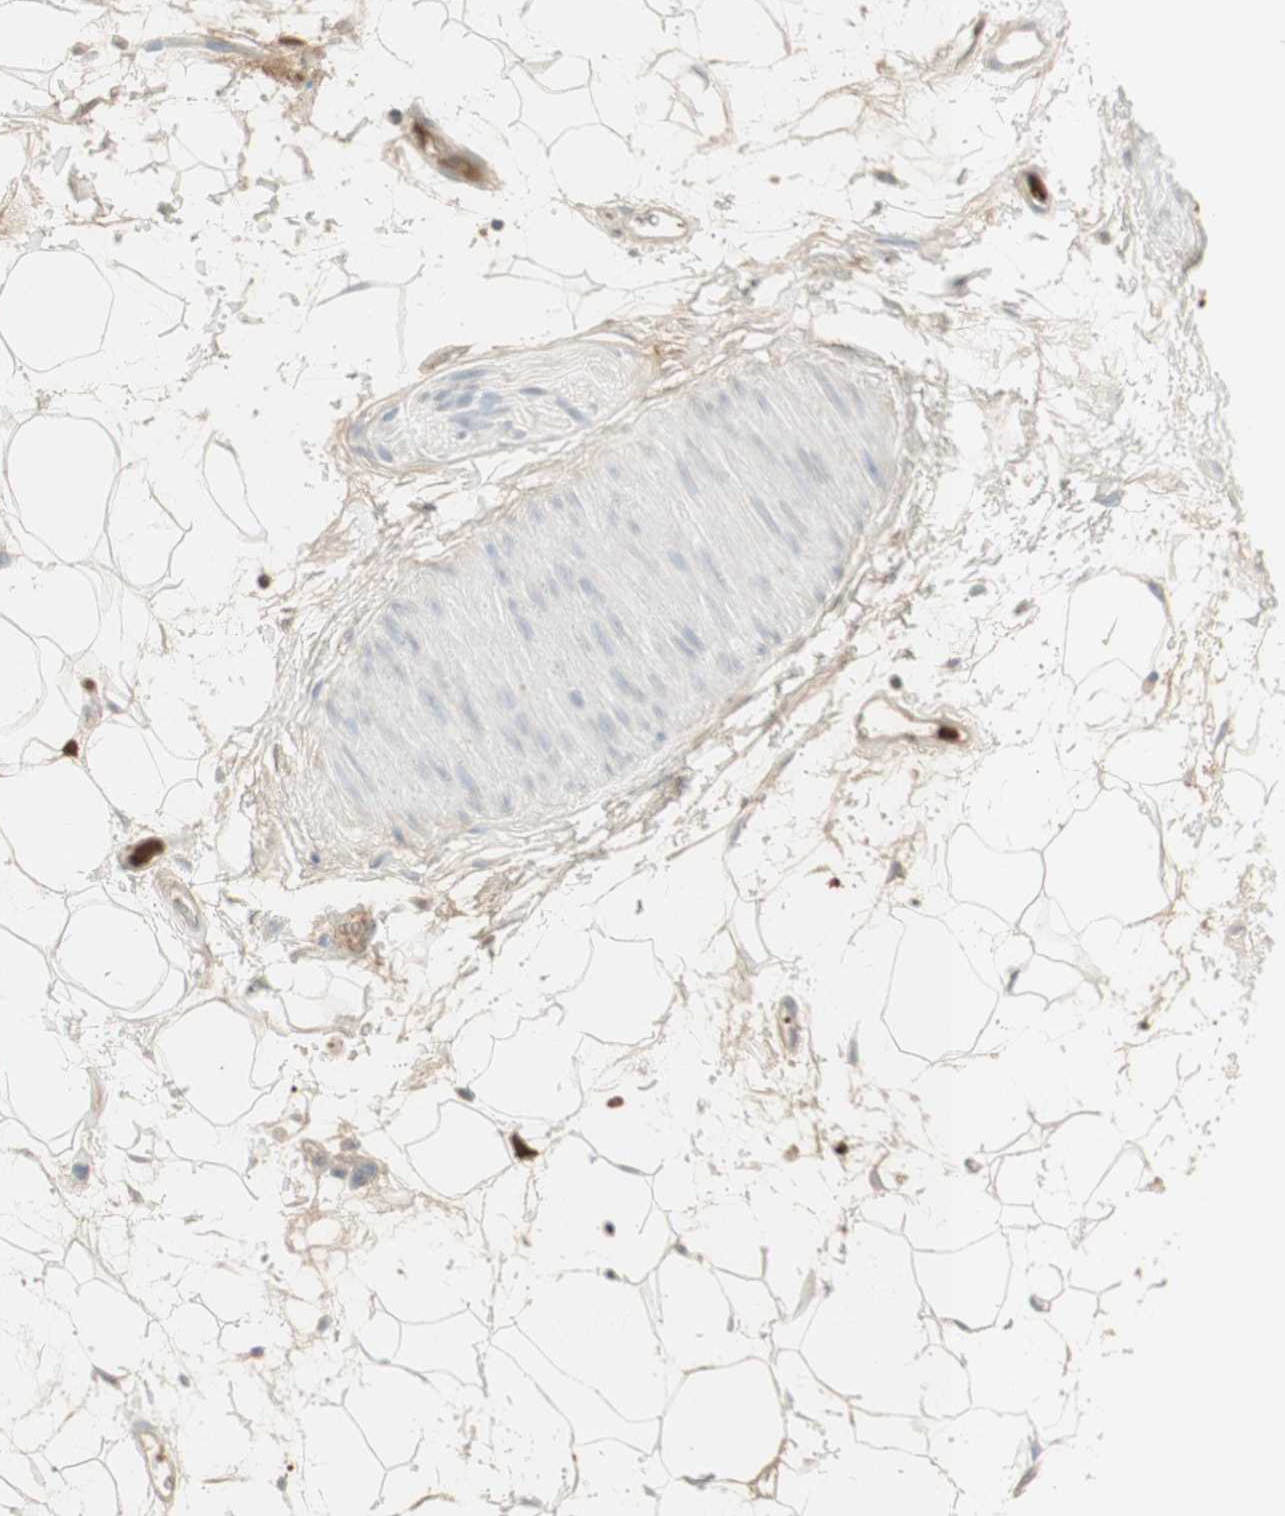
{"staining": {"intensity": "negative", "quantity": "none", "location": "none"}, "tissue": "adipose tissue", "cell_type": "Adipocytes", "image_type": "normal", "snomed": [{"axis": "morphology", "description": "Normal tissue, NOS"}, {"axis": "topography", "description": "Soft tissue"}], "caption": "This is a micrograph of immunohistochemistry (IHC) staining of normal adipose tissue, which shows no expression in adipocytes. (Stains: DAB IHC with hematoxylin counter stain, Microscopy: brightfield microscopy at high magnification).", "gene": "NID1", "patient": {"sex": "male", "age": 72}}